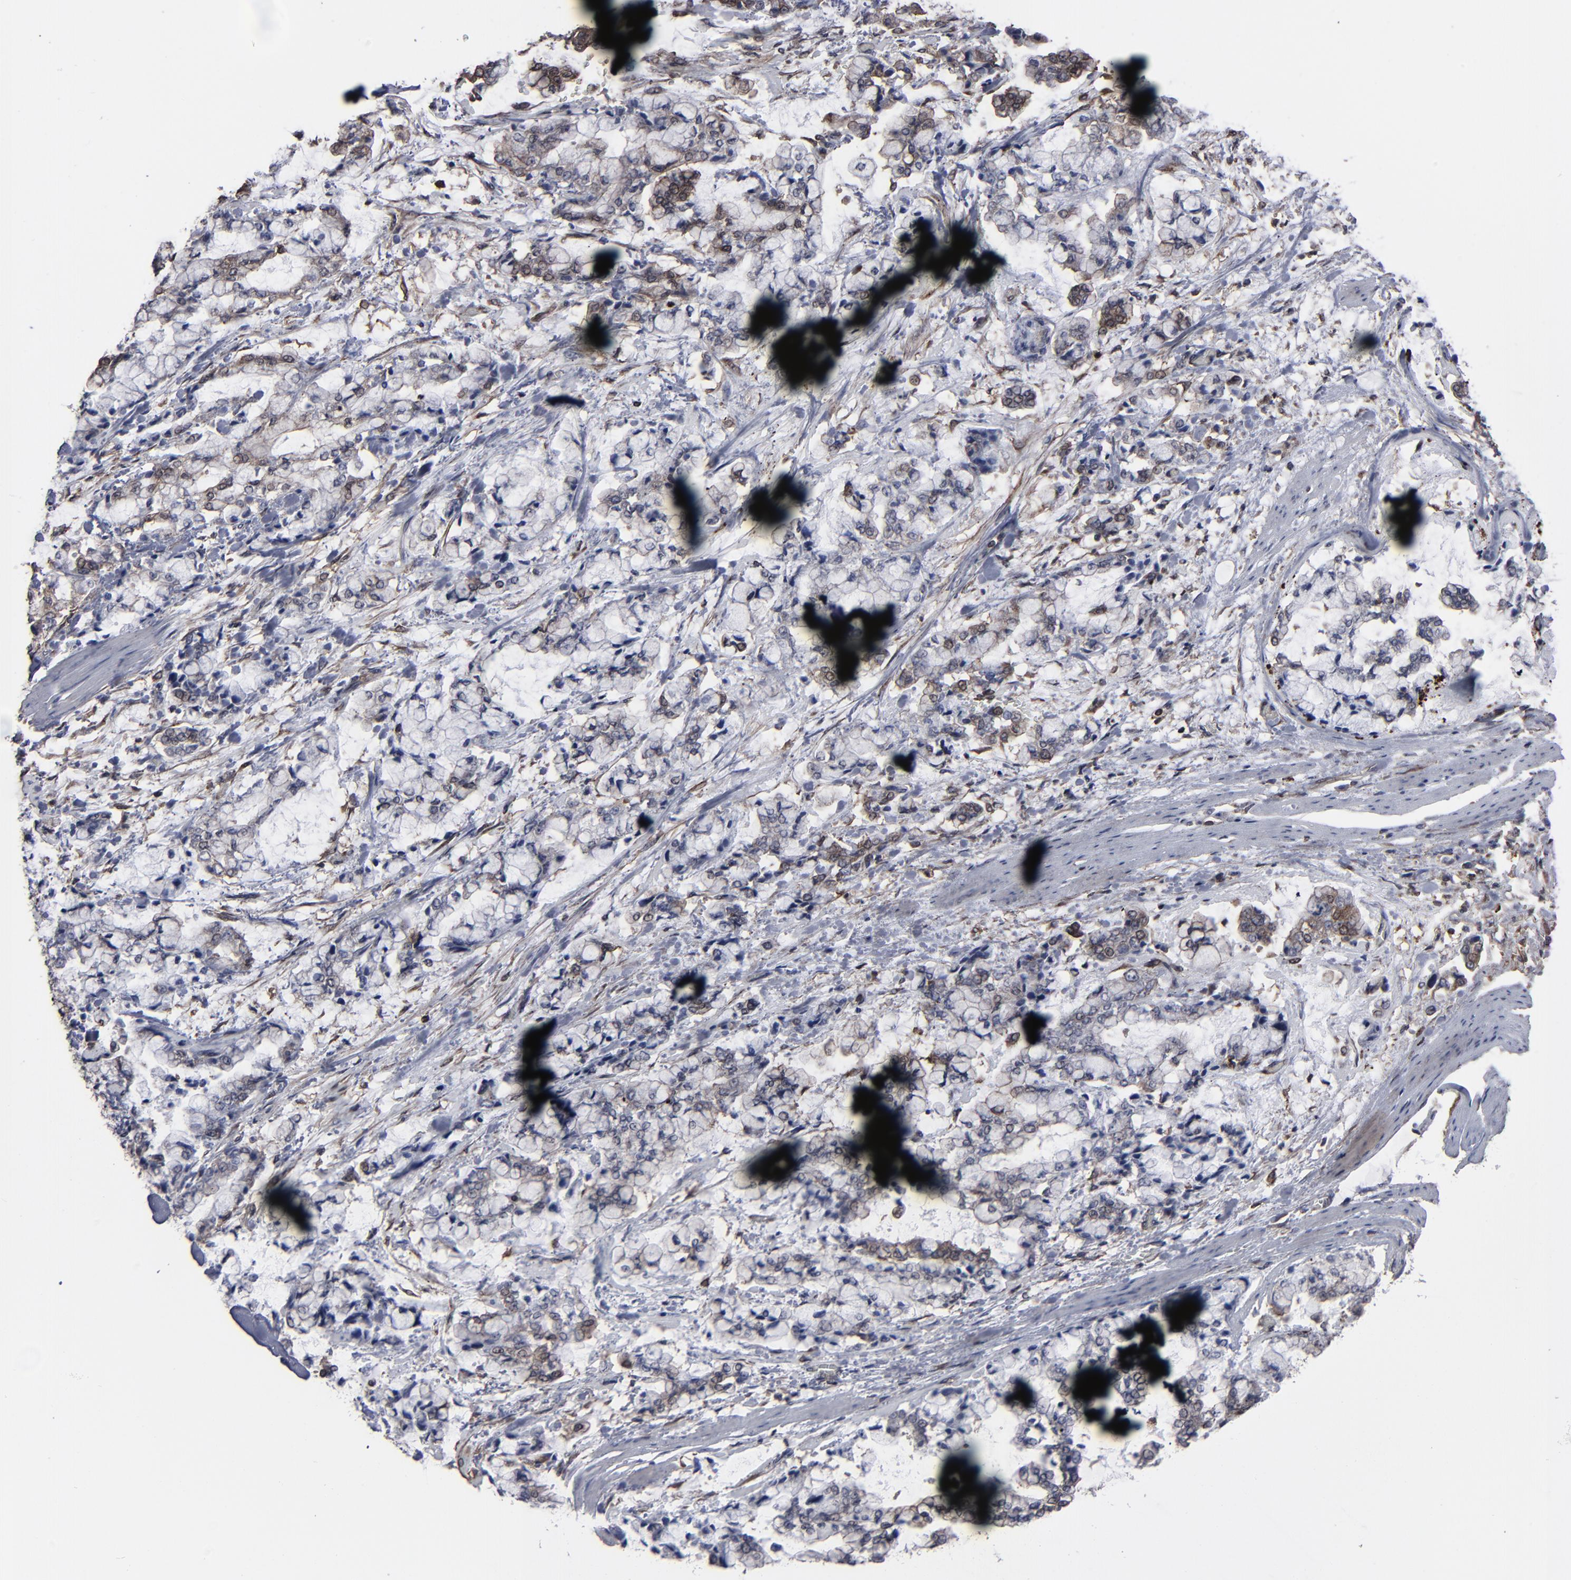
{"staining": {"intensity": "weak", "quantity": ">75%", "location": "cytoplasmic/membranous,nuclear"}, "tissue": "stomach cancer", "cell_type": "Tumor cells", "image_type": "cancer", "snomed": [{"axis": "morphology", "description": "Normal tissue, NOS"}, {"axis": "morphology", "description": "Adenocarcinoma, NOS"}, {"axis": "topography", "description": "Stomach, upper"}, {"axis": "topography", "description": "Stomach"}], "caption": "Protein analysis of adenocarcinoma (stomach) tissue reveals weak cytoplasmic/membranous and nuclear expression in approximately >75% of tumor cells.", "gene": "KIAA2026", "patient": {"sex": "male", "age": 76}}